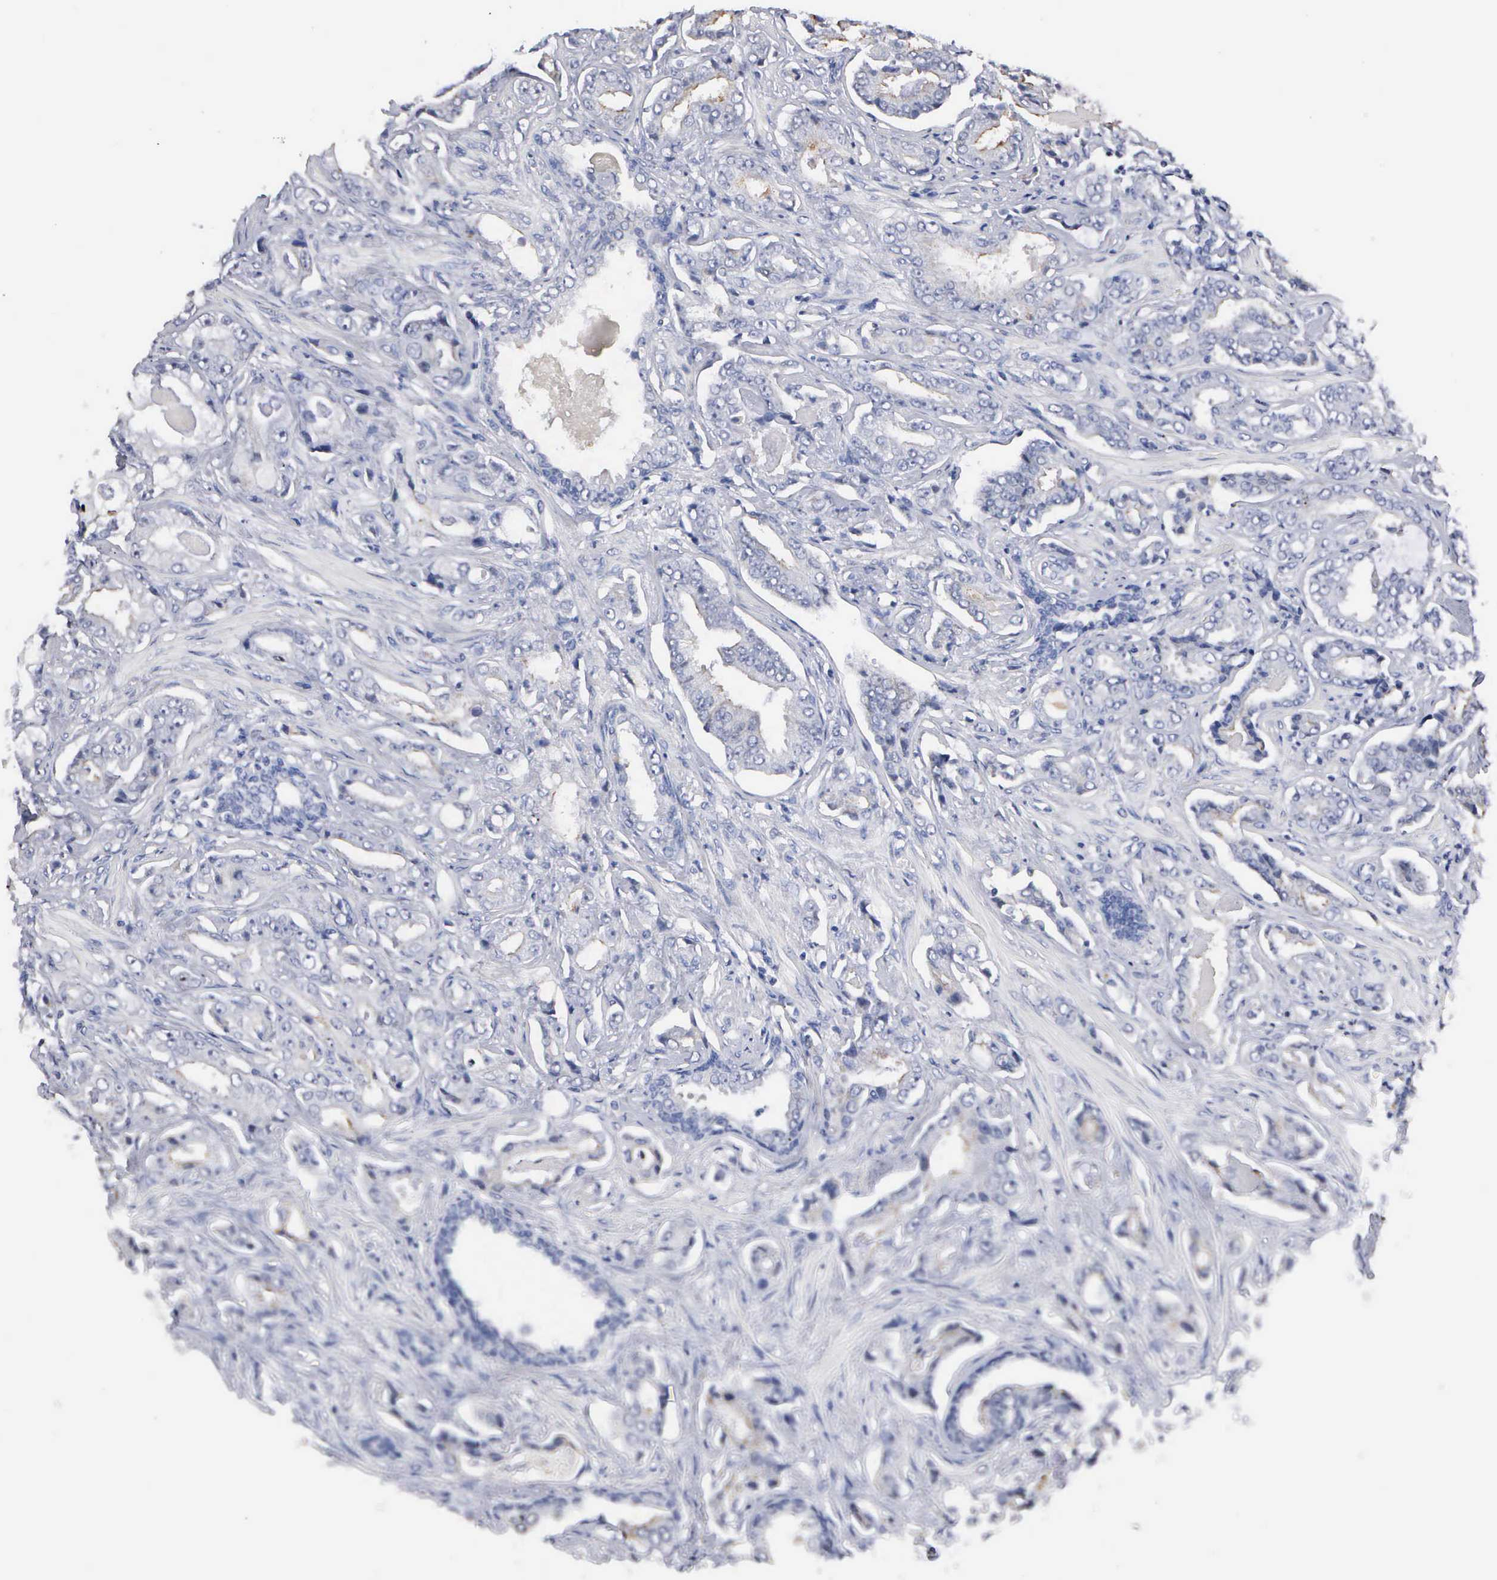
{"staining": {"intensity": "negative", "quantity": "none", "location": "none"}, "tissue": "prostate cancer", "cell_type": "Tumor cells", "image_type": "cancer", "snomed": [{"axis": "morphology", "description": "Adenocarcinoma, Low grade"}, {"axis": "topography", "description": "Prostate"}], "caption": "Image shows no protein staining in tumor cells of prostate cancer (low-grade adenocarcinoma) tissue.", "gene": "KDM6A", "patient": {"sex": "male", "age": 65}}